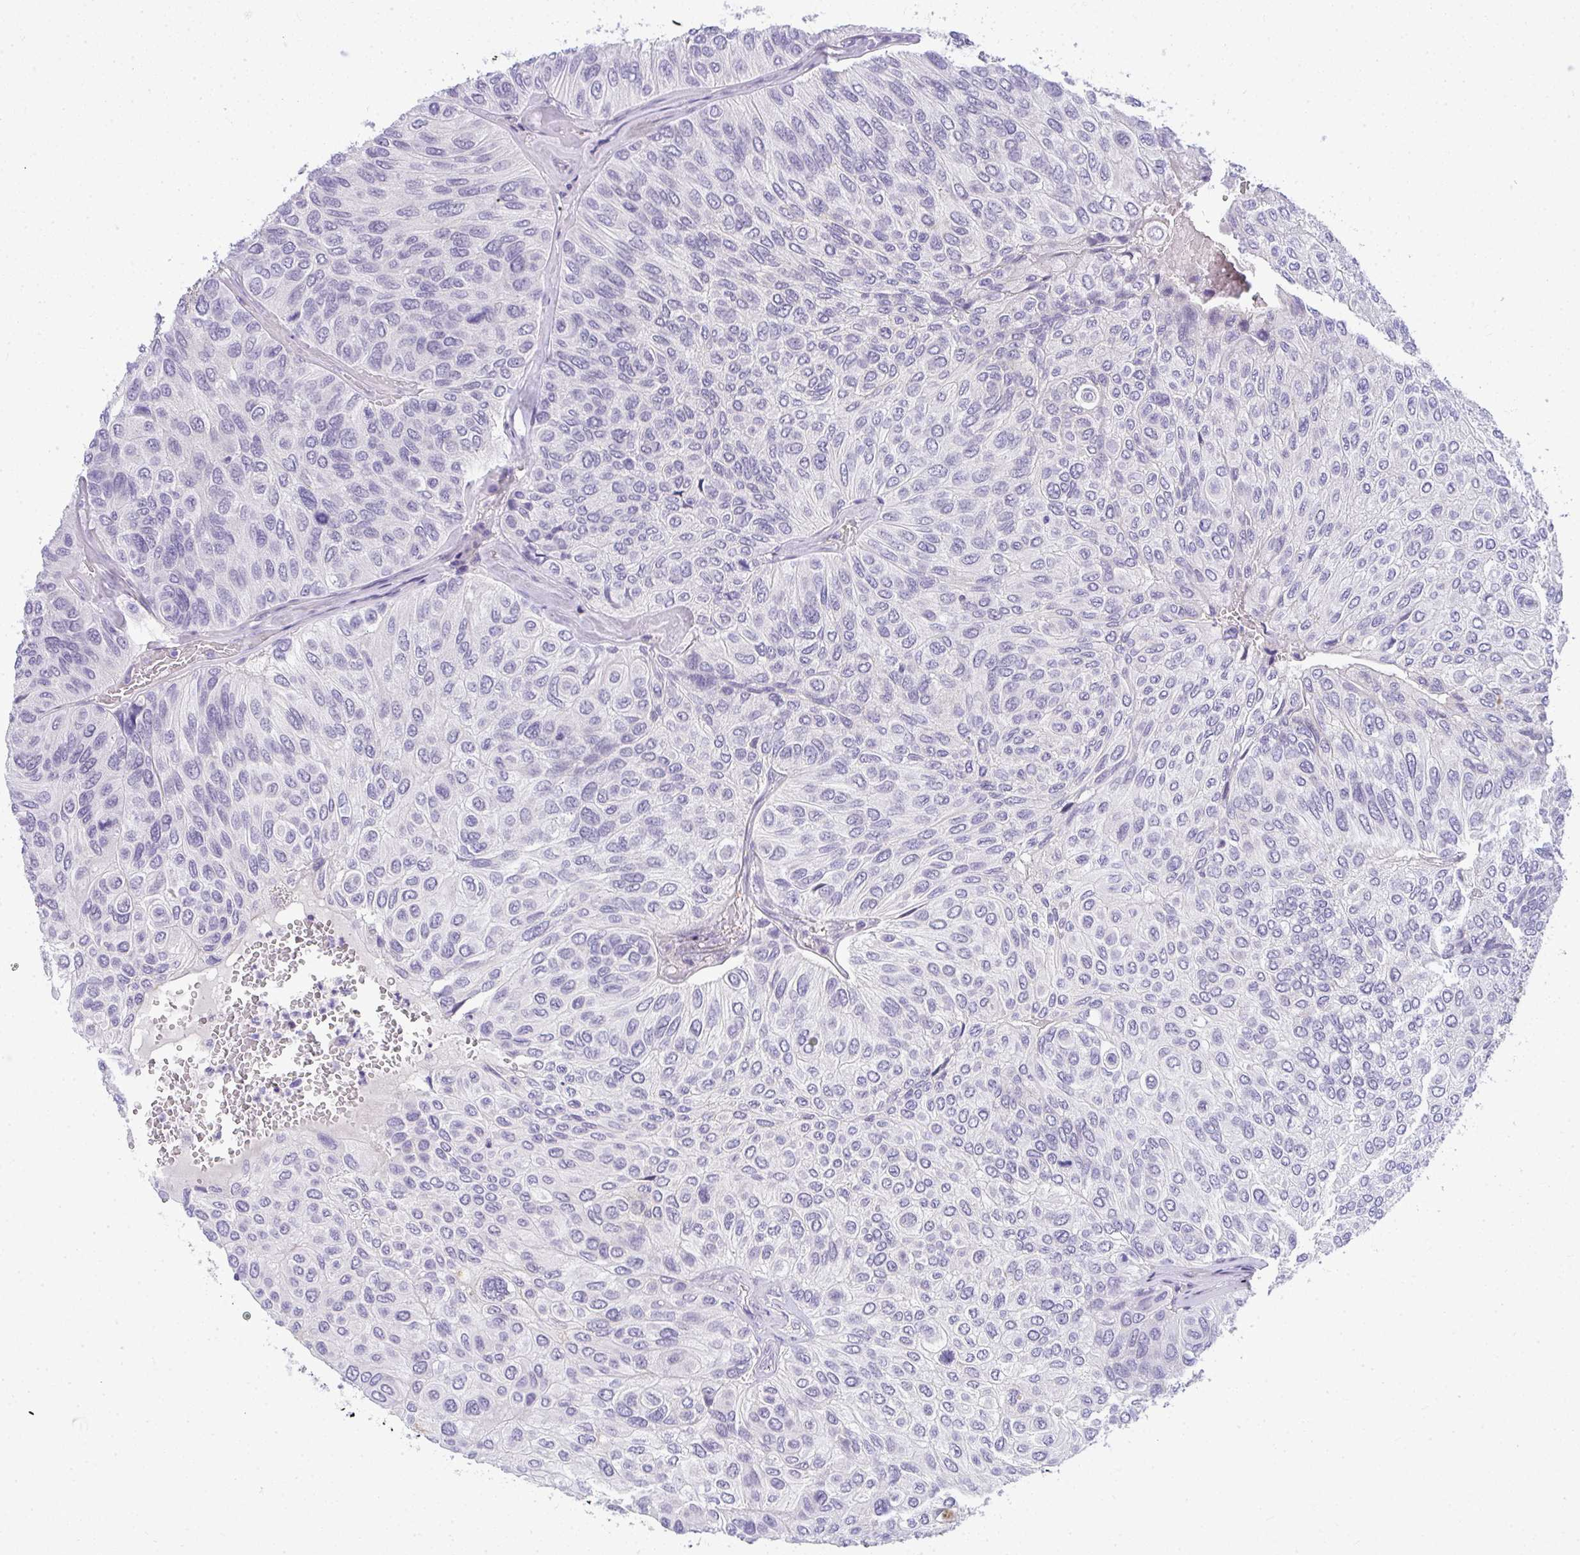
{"staining": {"intensity": "negative", "quantity": "none", "location": "none"}, "tissue": "urothelial cancer", "cell_type": "Tumor cells", "image_type": "cancer", "snomed": [{"axis": "morphology", "description": "Urothelial carcinoma, High grade"}, {"axis": "topography", "description": "Urinary bladder"}], "caption": "This is a image of IHC staining of high-grade urothelial carcinoma, which shows no expression in tumor cells.", "gene": "TMEM82", "patient": {"sex": "male", "age": 66}}